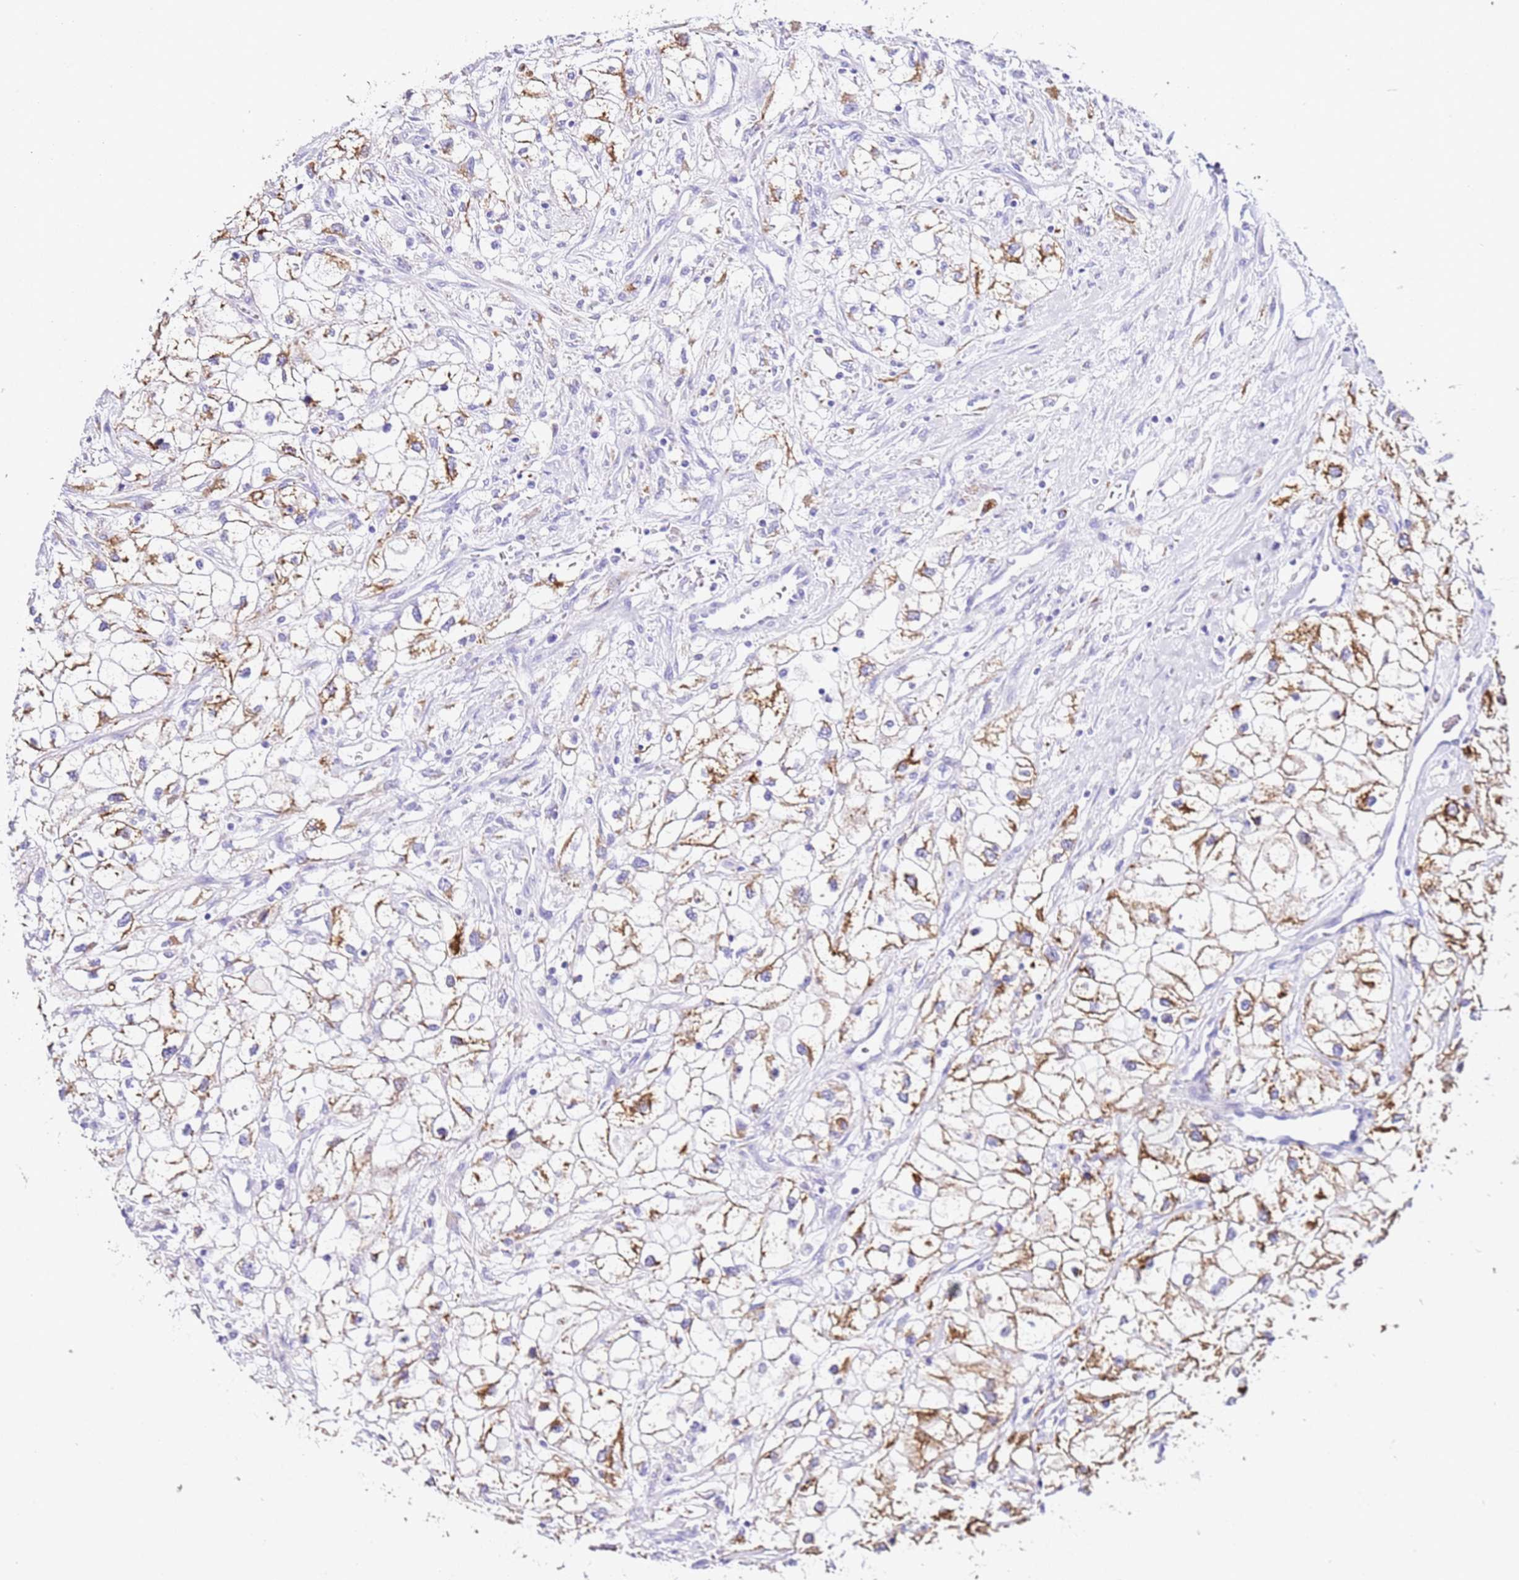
{"staining": {"intensity": "moderate", "quantity": "25%-75%", "location": "cytoplasmic/membranous"}, "tissue": "renal cancer", "cell_type": "Tumor cells", "image_type": "cancer", "snomed": [{"axis": "morphology", "description": "Adenocarcinoma, NOS"}, {"axis": "topography", "description": "Kidney"}], "caption": "There is medium levels of moderate cytoplasmic/membranous staining in tumor cells of renal adenocarcinoma, as demonstrated by immunohistochemical staining (brown color).", "gene": "PTBP2", "patient": {"sex": "male", "age": 59}}